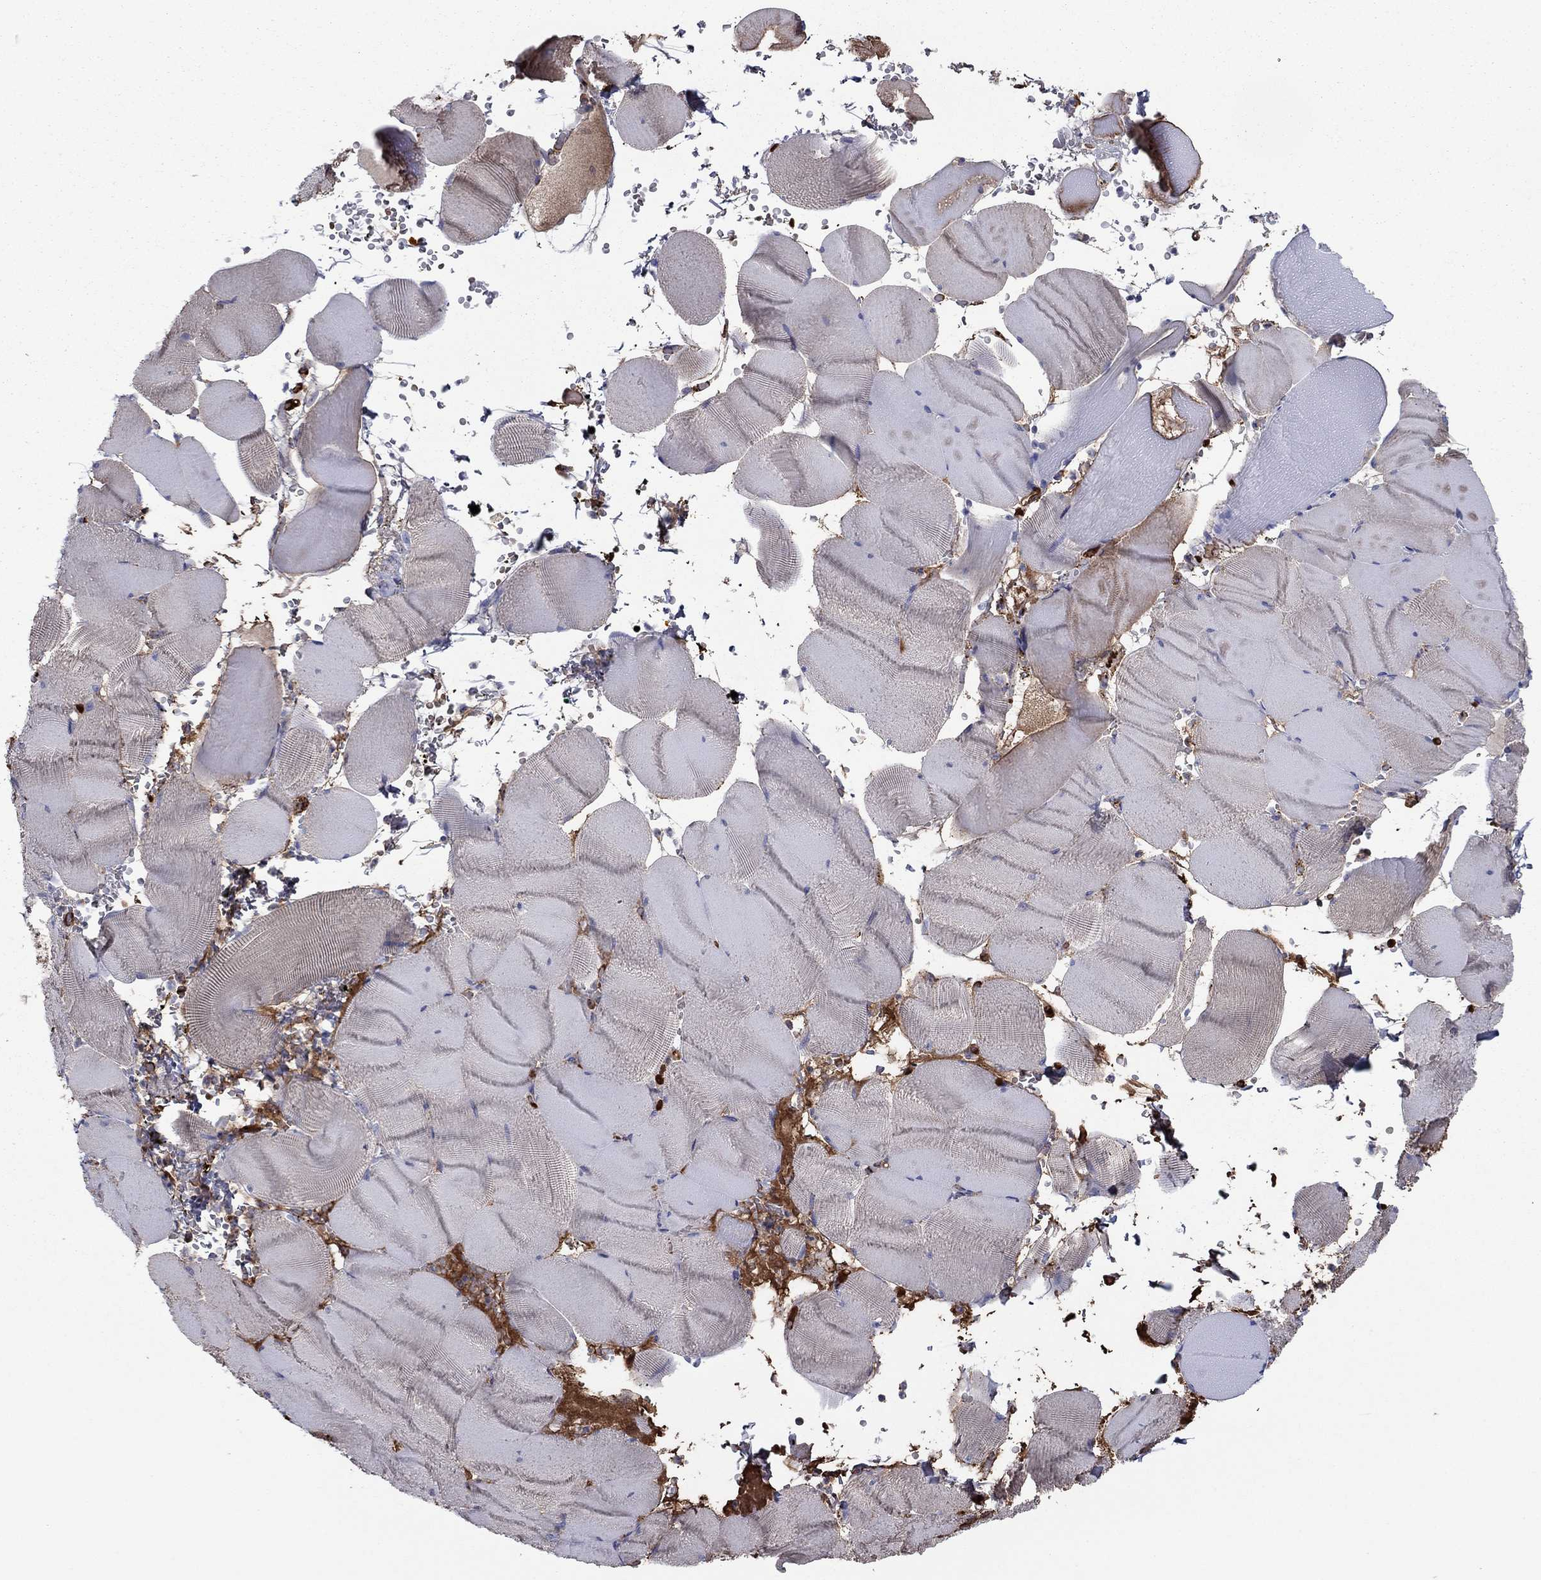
{"staining": {"intensity": "weak", "quantity": "25%-75%", "location": "cytoplasmic/membranous"}, "tissue": "skeletal muscle", "cell_type": "Myocytes", "image_type": "normal", "snomed": [{"axis": "morphology", "description": "Normal tissue, NOS"}, {"axis": "topography", "description": "Skeletal muscle"}], "caption": "This photomicrograph demonstrates immunohistochemistry (IHC) staining of benign human skeletal muscle, with low weak cytoplasmic/membranous positivity in approximately 25%-75% of myocytes.", "gene": "HPX", "patient": {"sex": "male", "age": 56}}